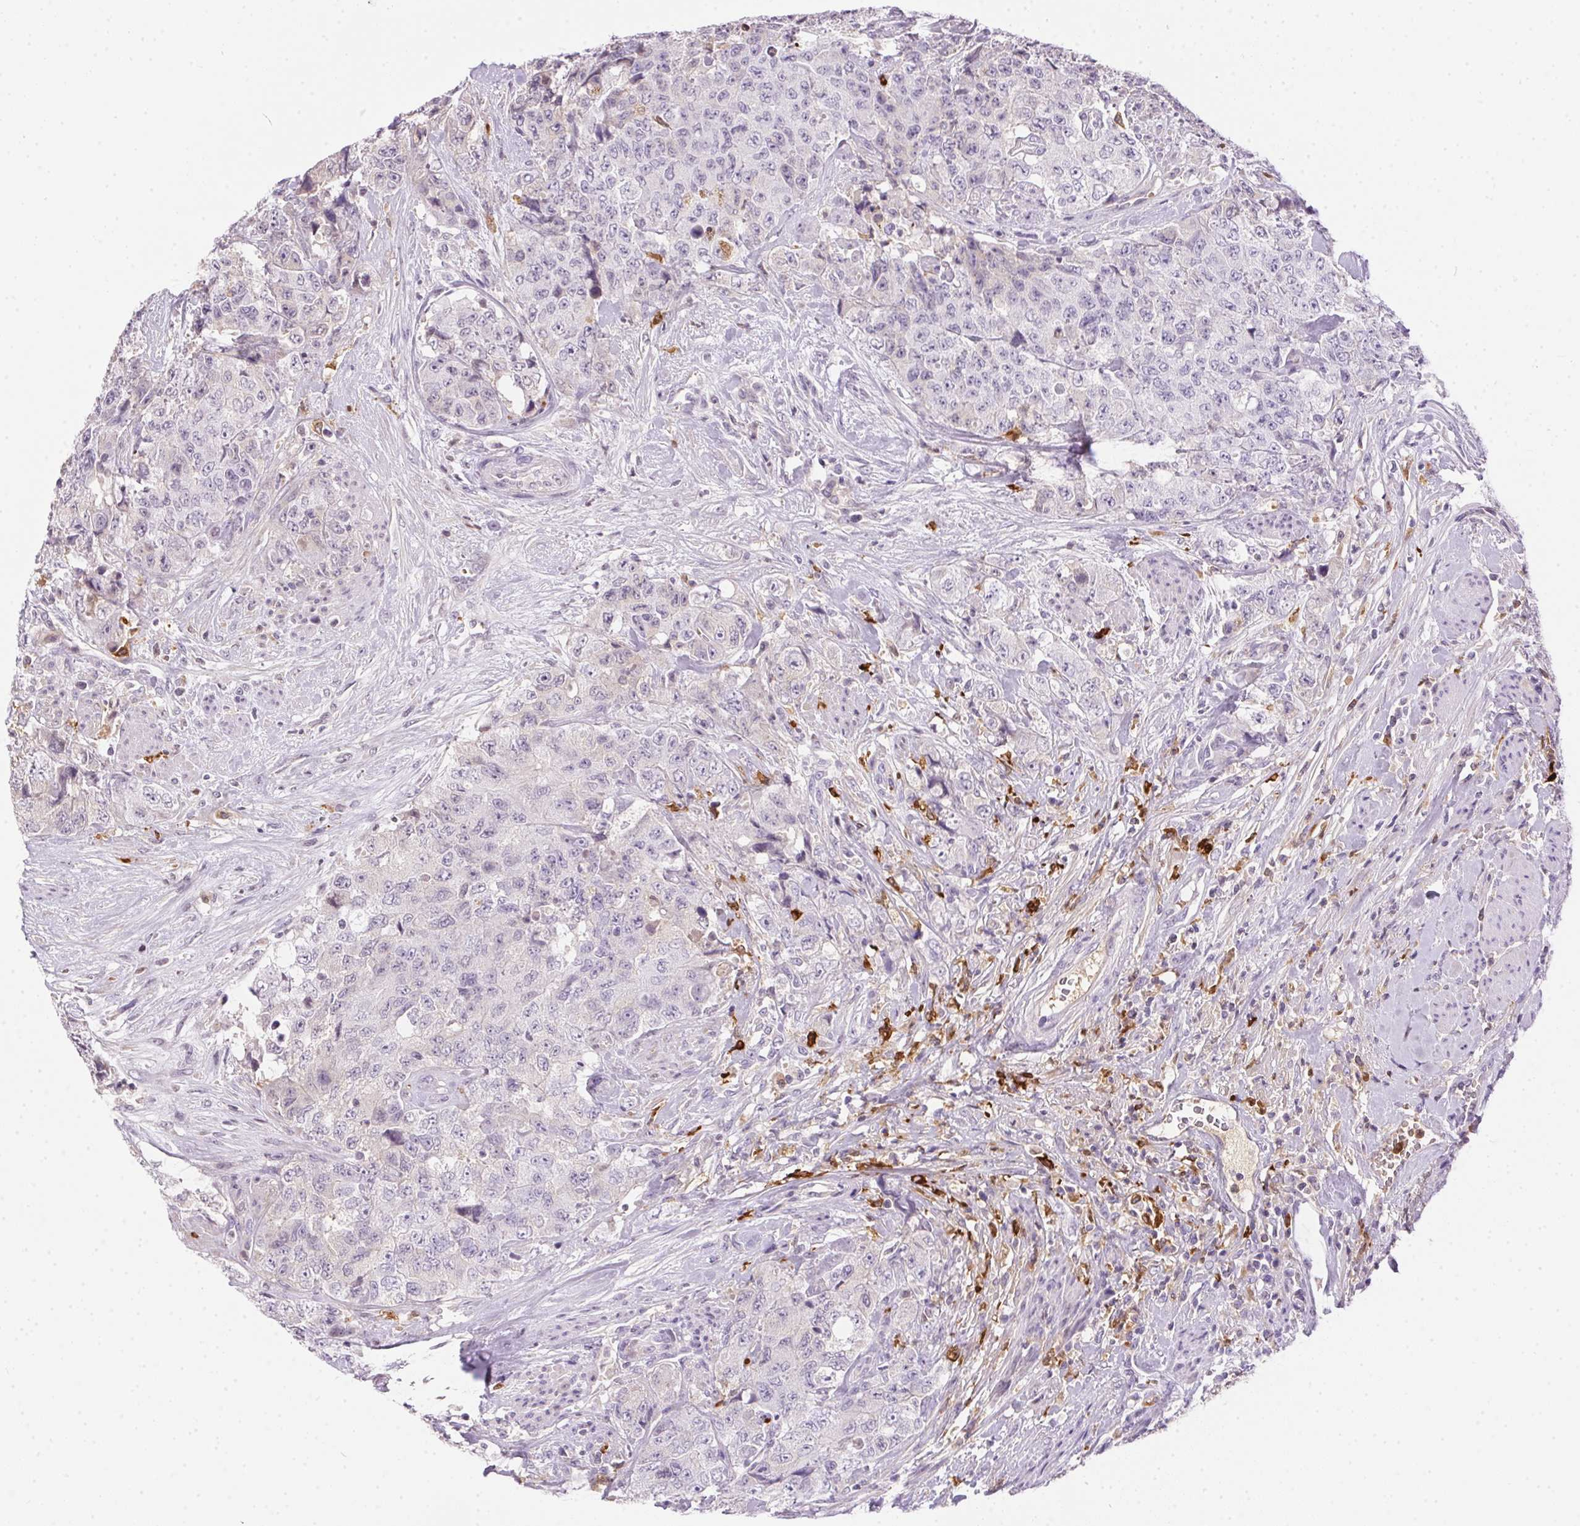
{"staining": {"intensity": "negative", "quantity": "none", "location": "none"}, "tissue": "urothelial cancer", "cell_type": "Tumor cells", "image_type": "cancer", "snomed": [{"axis": "morphology", "description": "Urothelial carcinoma, High grade"}, {"axis": "topography", "description": "Urinary bladder"}], "caption": "Tumor cells show no significant protein expression in urothelial cancer.", "gene": "ORM1", "patient": {"sex": "female", "age": 78}}